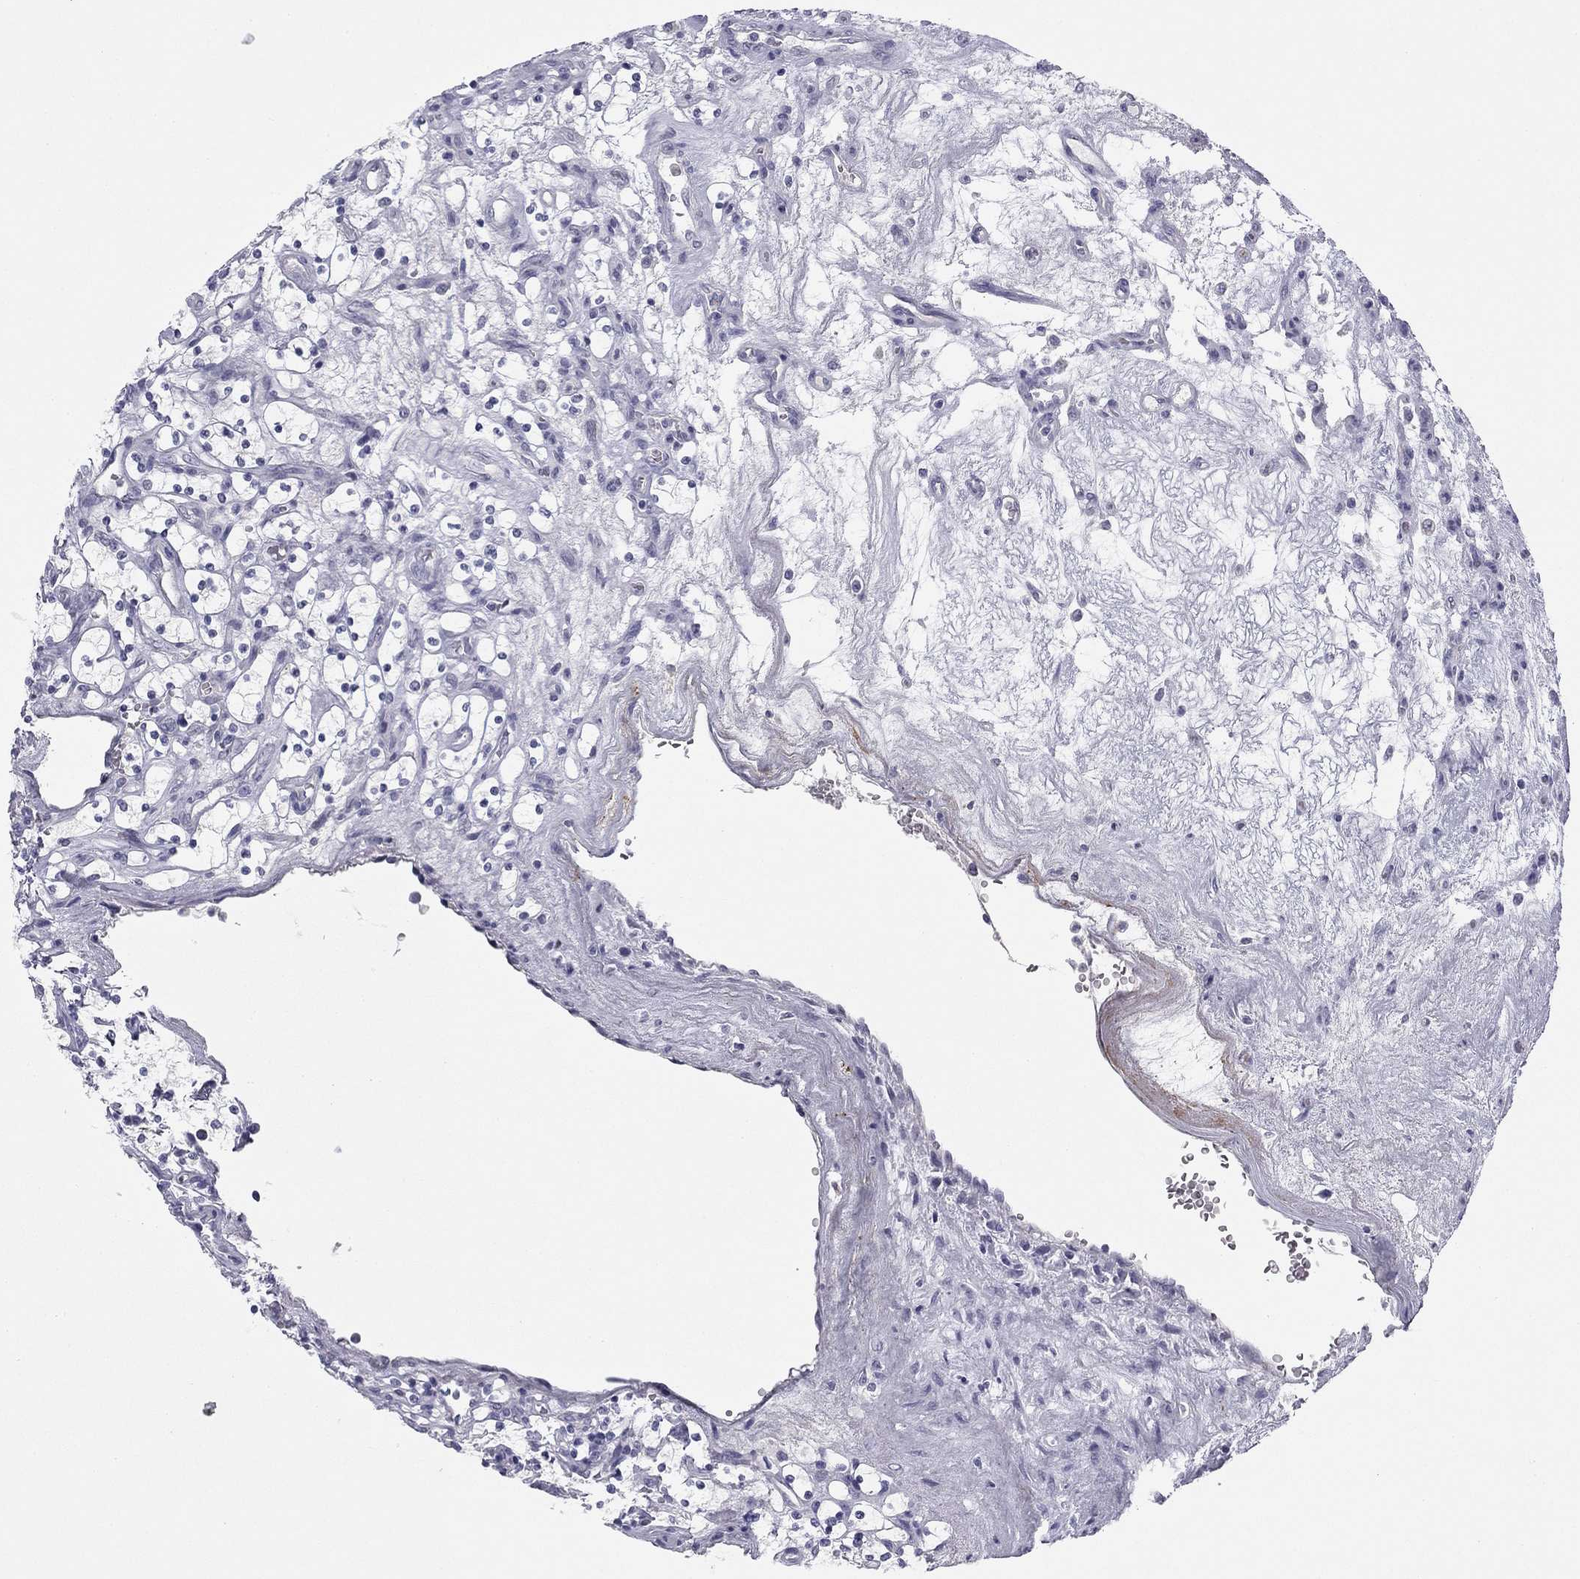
{"staining": {"intensity": "negative", "quantity": "none", "location": "none"}, "tissue": "renal cancer", "cell_type": "Tumor cells", "image_type": "cancer", "snomed": [{"axis": "morphology", "description": "Adenocarcinoma, NOS"}, {"axis": "topography", "description": "Kidney"}], "caption": "Photomicrograph shows no protein staining in tumor cells of renal cancer (adenocarcinoma) tissue. (Brightfield microscopy of DAB (3,3'-diaminobenzidine) IHC at high magnification).", "gene": "TFAP2B", "patient": {"sex": "female", "age": 69}}